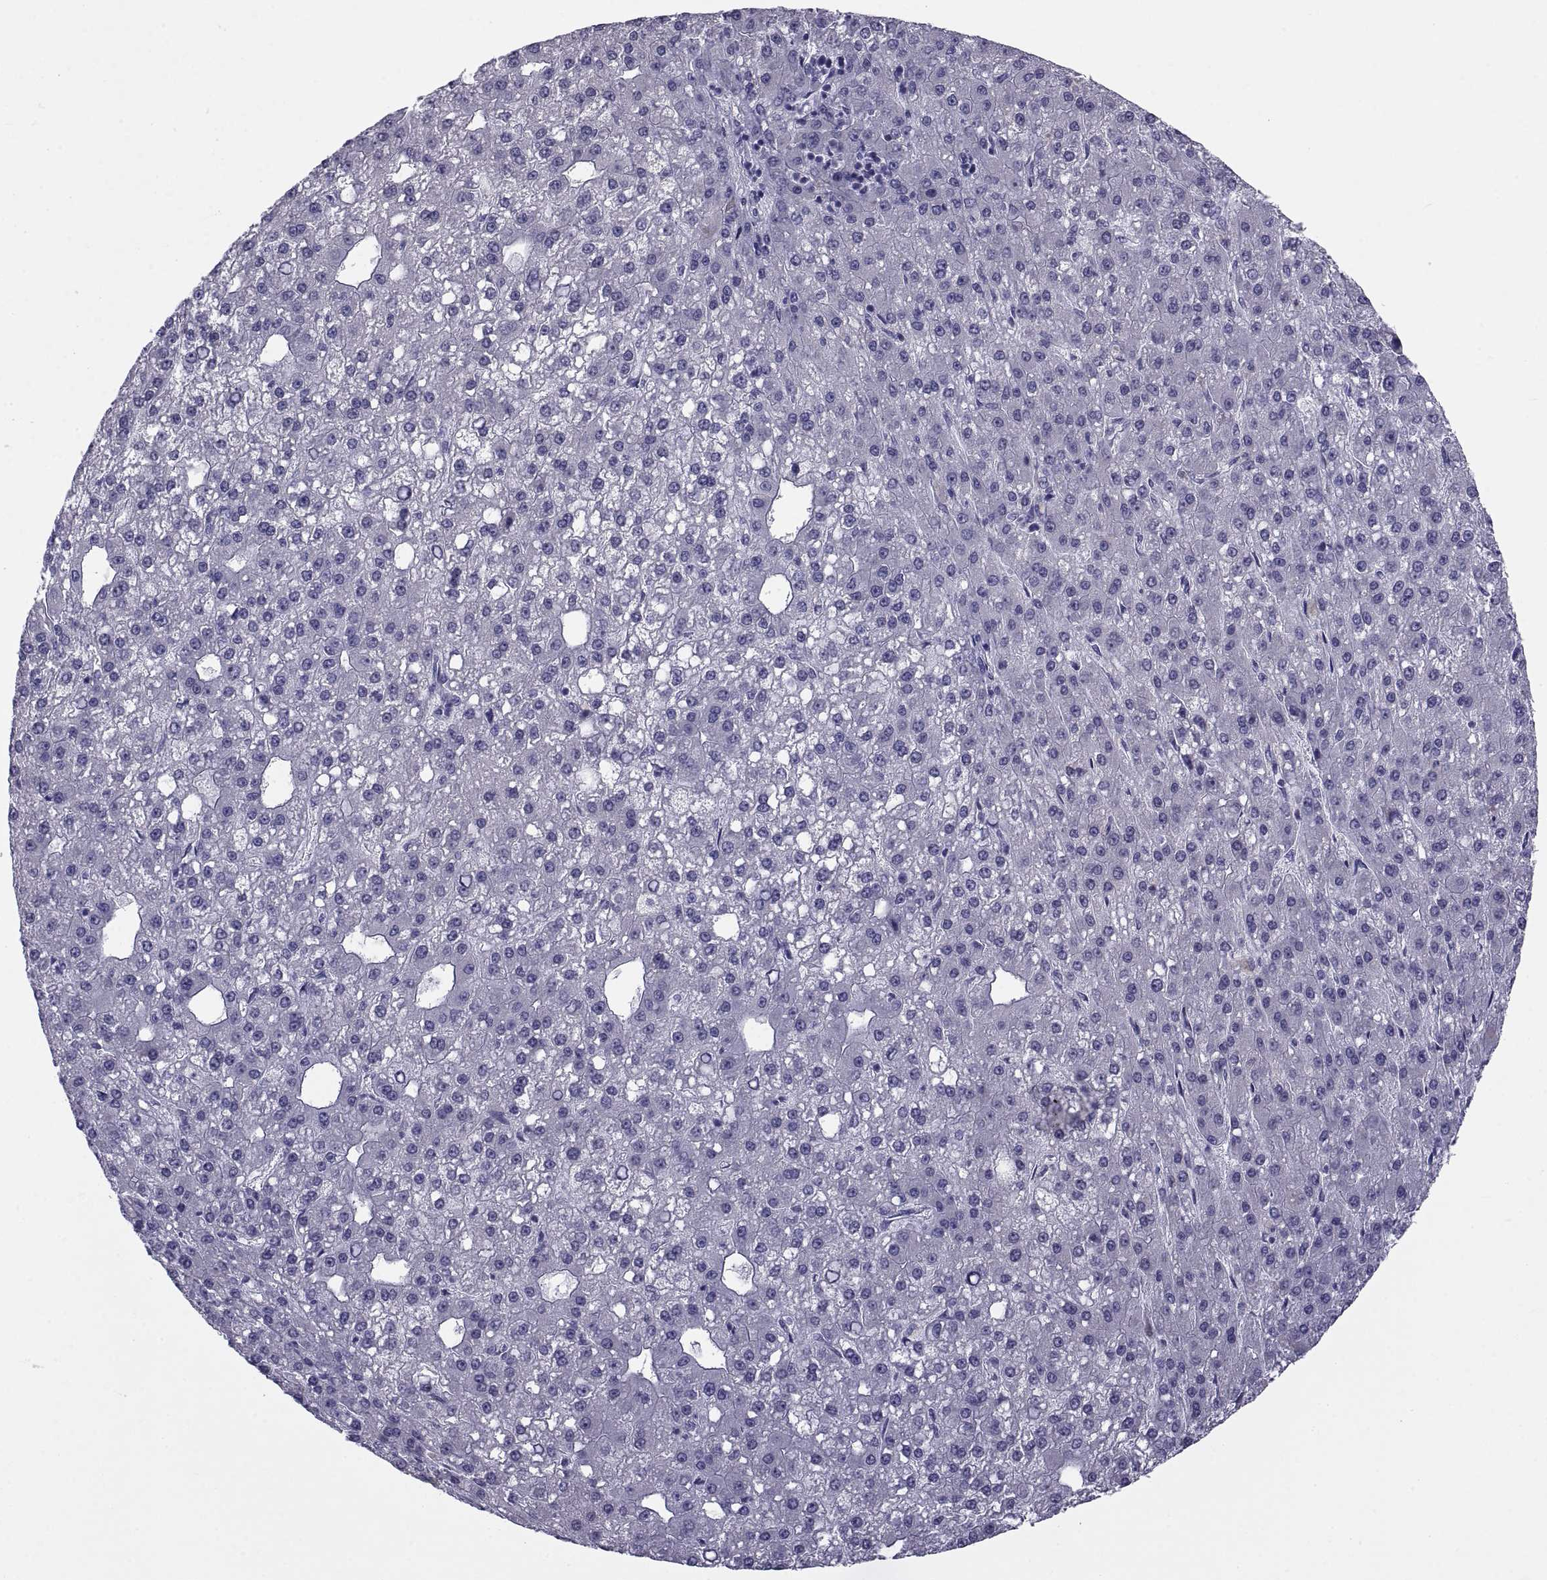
{"staining": {"intensity": "negative", "quantity": "none", "location": "none"}, "tissue": "liver cancer", "cell_type": "Tumor cells", "image_type": "cancer", "snomed": [{"axis": "morphology", "description": "Carcinoma, Hepatocellular, NOS"}, {"axis": "topography", "description": "Liver"}], "caption": "IHC of liver cancer (hepatocellular carcinoma) displays no positivity in tumor cells.", "gene": "NPTX2", "patient": {"sex": "male", "age": 67}}